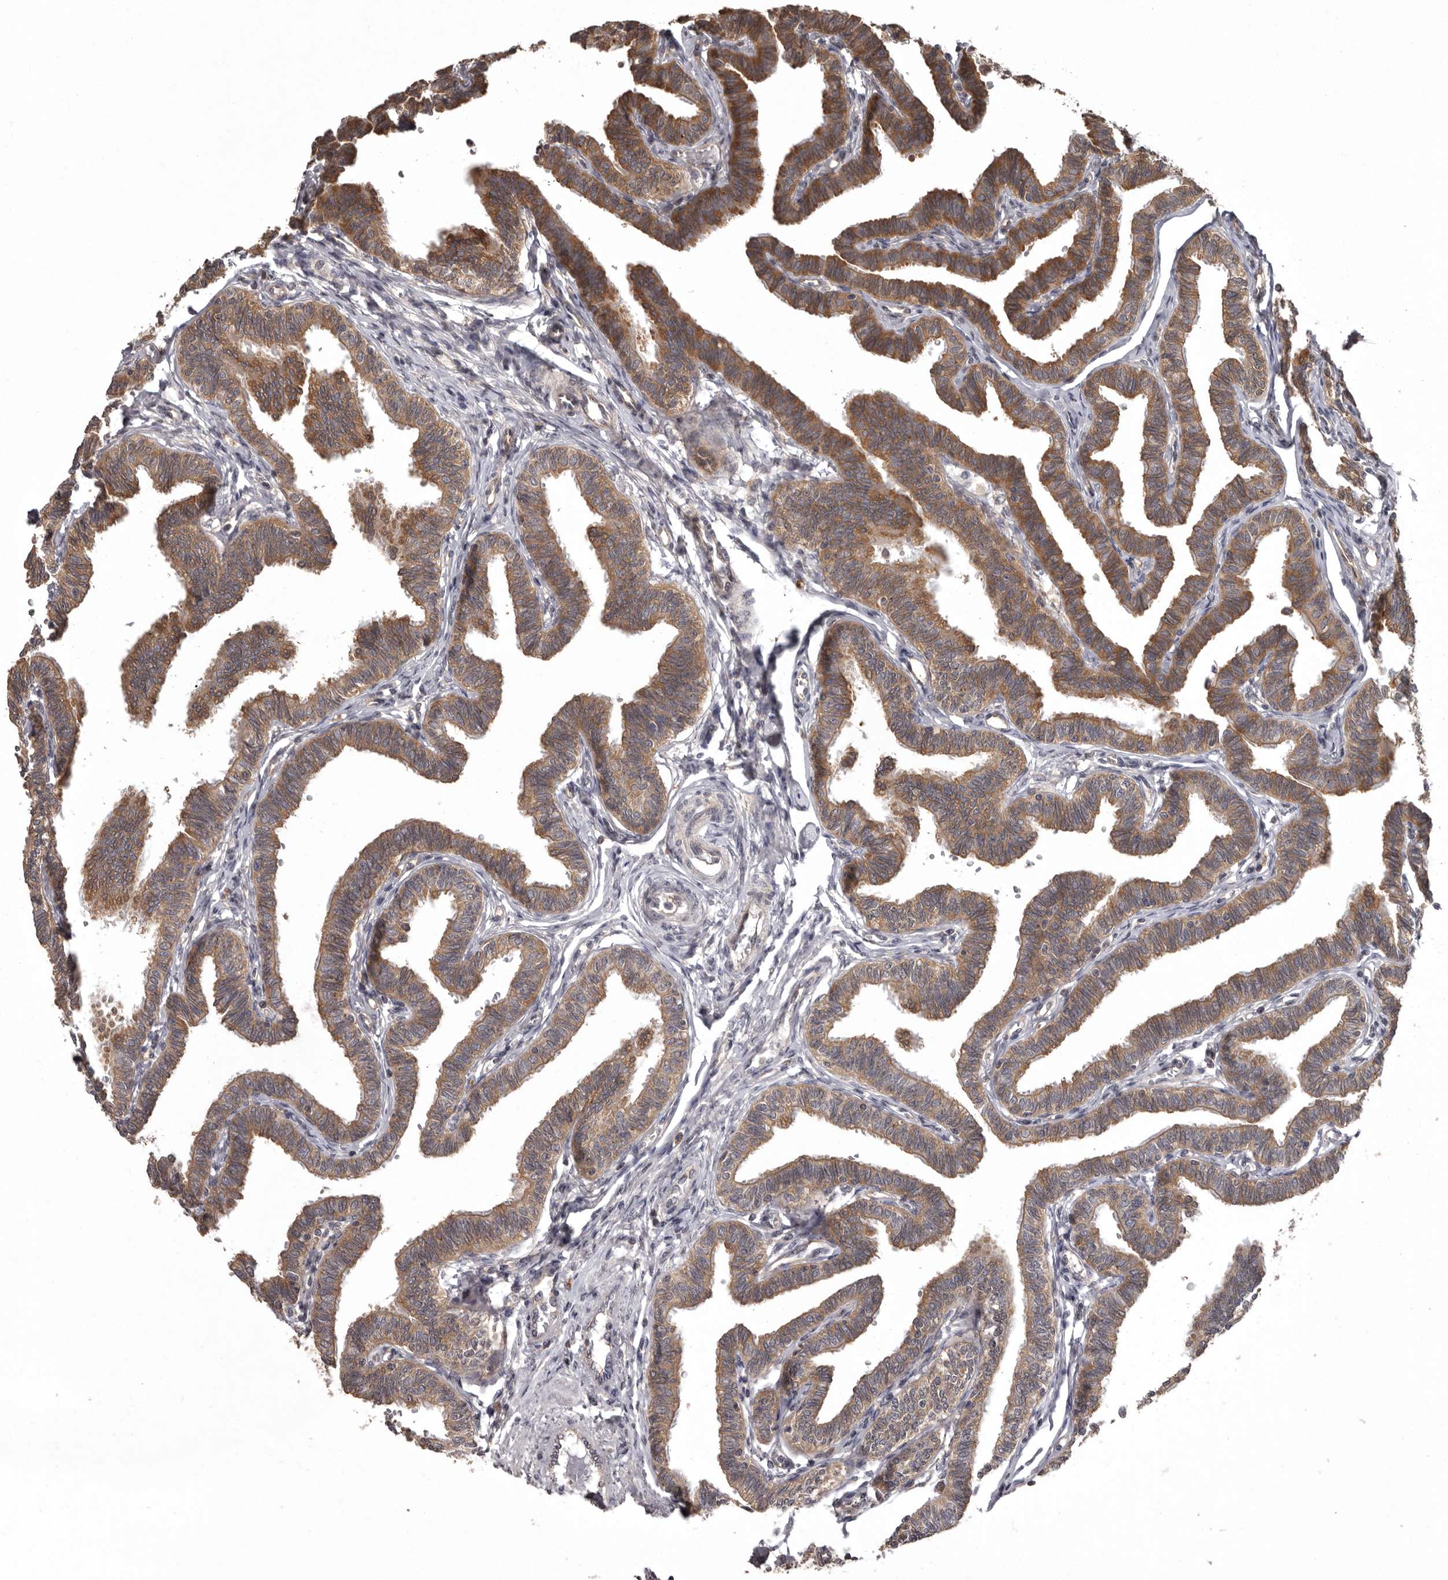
{"staining": {"intensity": "strong", "quantity": ">75%", "location": "cytoplasmic/membranous"}, "tissue": "fallopian tube", "cell_type": "Glandular cells", "image_type": "normal", "snomed": [{"axis": "morphology", "description": "Normal tissue, NOS"}, {"axis": "topography", "description": "Fallopian tube"}, {"axis": "topography", "description": "Ovary"}], "caption": "IHC of benign fallopian tube exhibits high levels of strong cytoplasmic/membranous staining in about >75% of glandular cells. The protein of interest is stained brown, and the nuclei are stained in blue (DAB IHC with brightfield microscopy, high magnification).", "gene": "DARS1", "patient": {"sex": "female", "age": 23}}